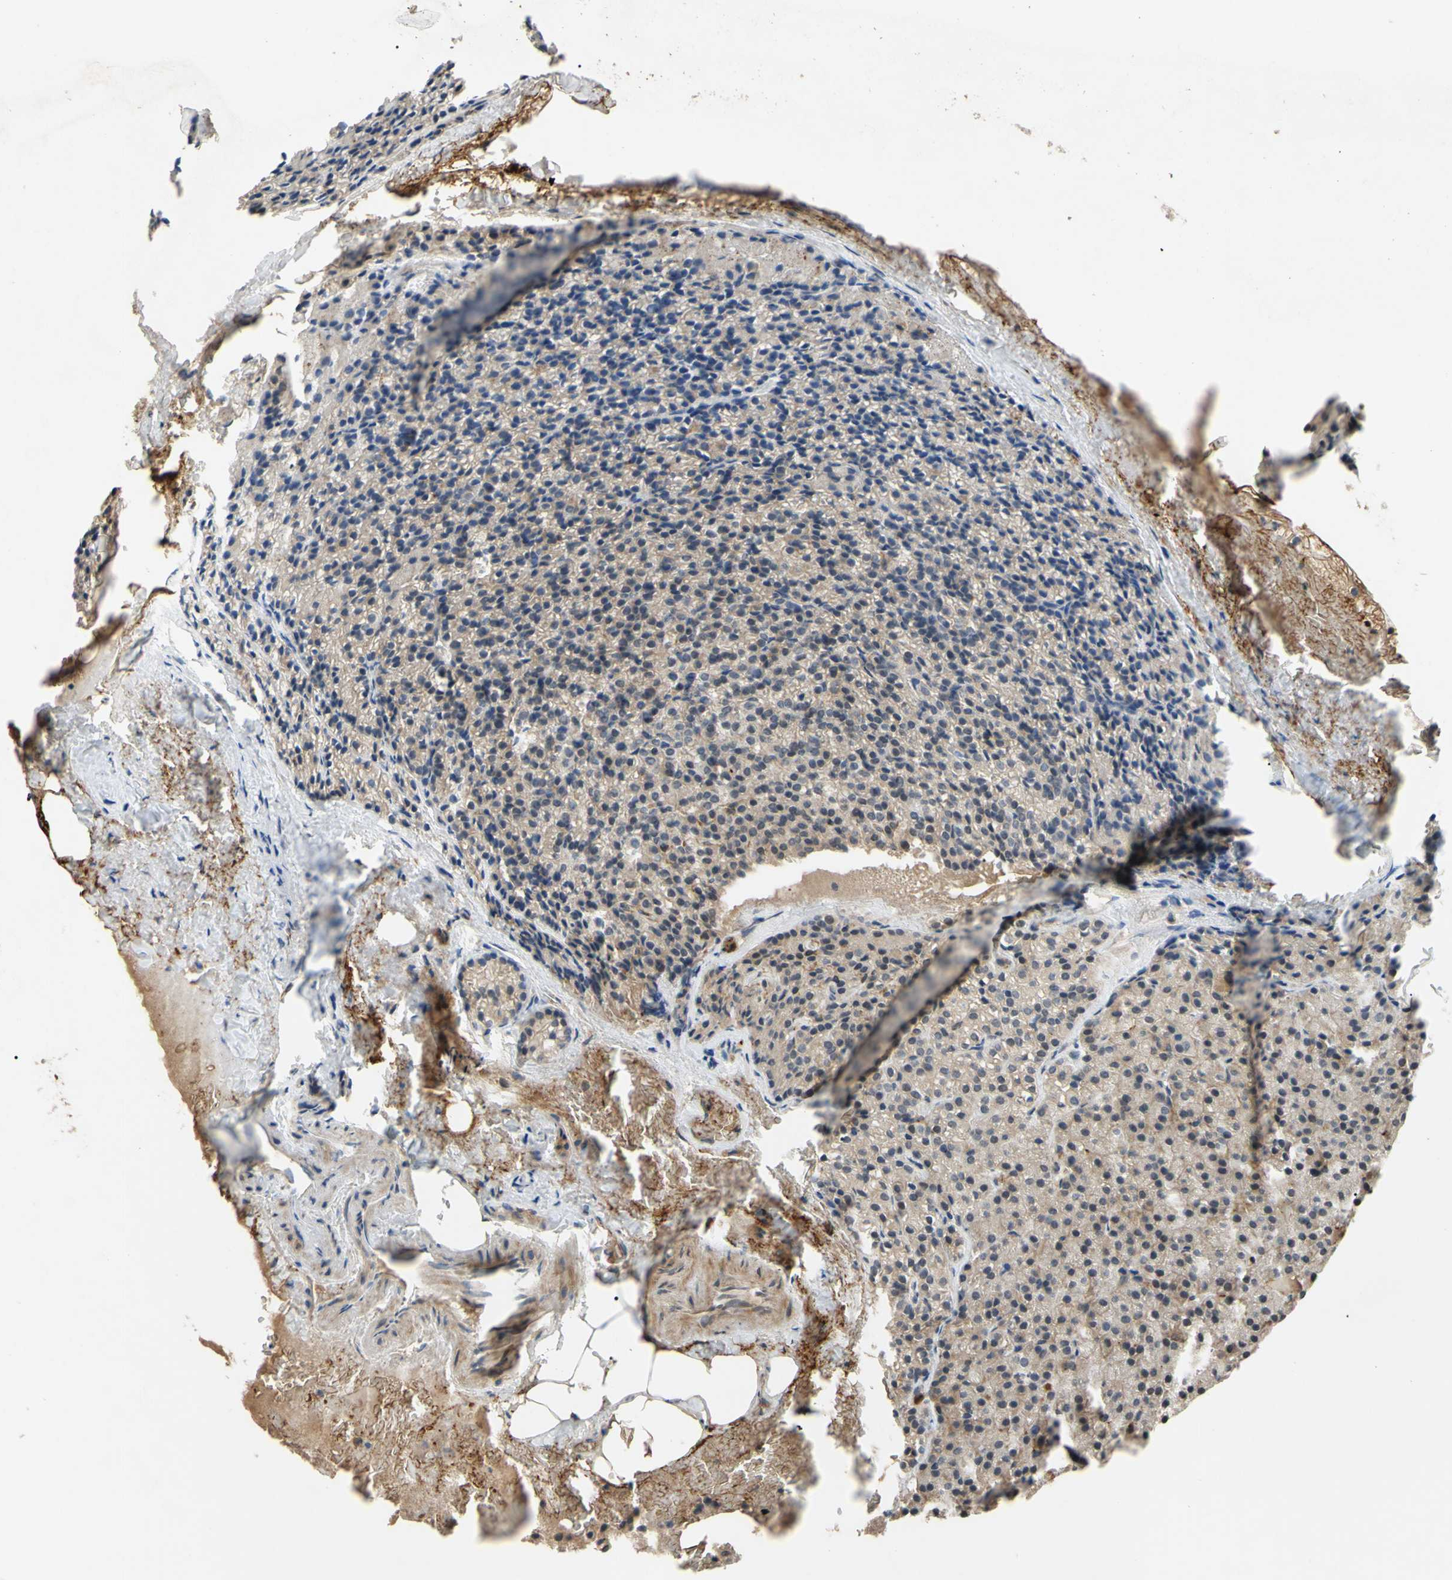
{"staining": {"intensity": "moderate", "quantity": ">75%", "location": "cytoplasmic/membranous"}, "tissue": "parathyroid gland", "cell_type": "Glandular cells", "image_type": "normal", "snomed": [{"axis": "morphology", "description": "Normal tissue, NOS"}, {"axis": "morphology", "description": "Hyperplasia, NOS"}, {"axis": "topography", "description": "Parathyroid gland"}], "caption": "Parathyroid gland stained for a protein displays moderate cytoplasmic/membranous positivity in glandular cells. The staining is performed using DAB (3,3'-diaminobenzidine) brown chromogen to label protein expression. The nuclei are counter-stained blue using hematoxylin.", "gene": "ALK", "patient": {"sex": "male", "age": 44}}